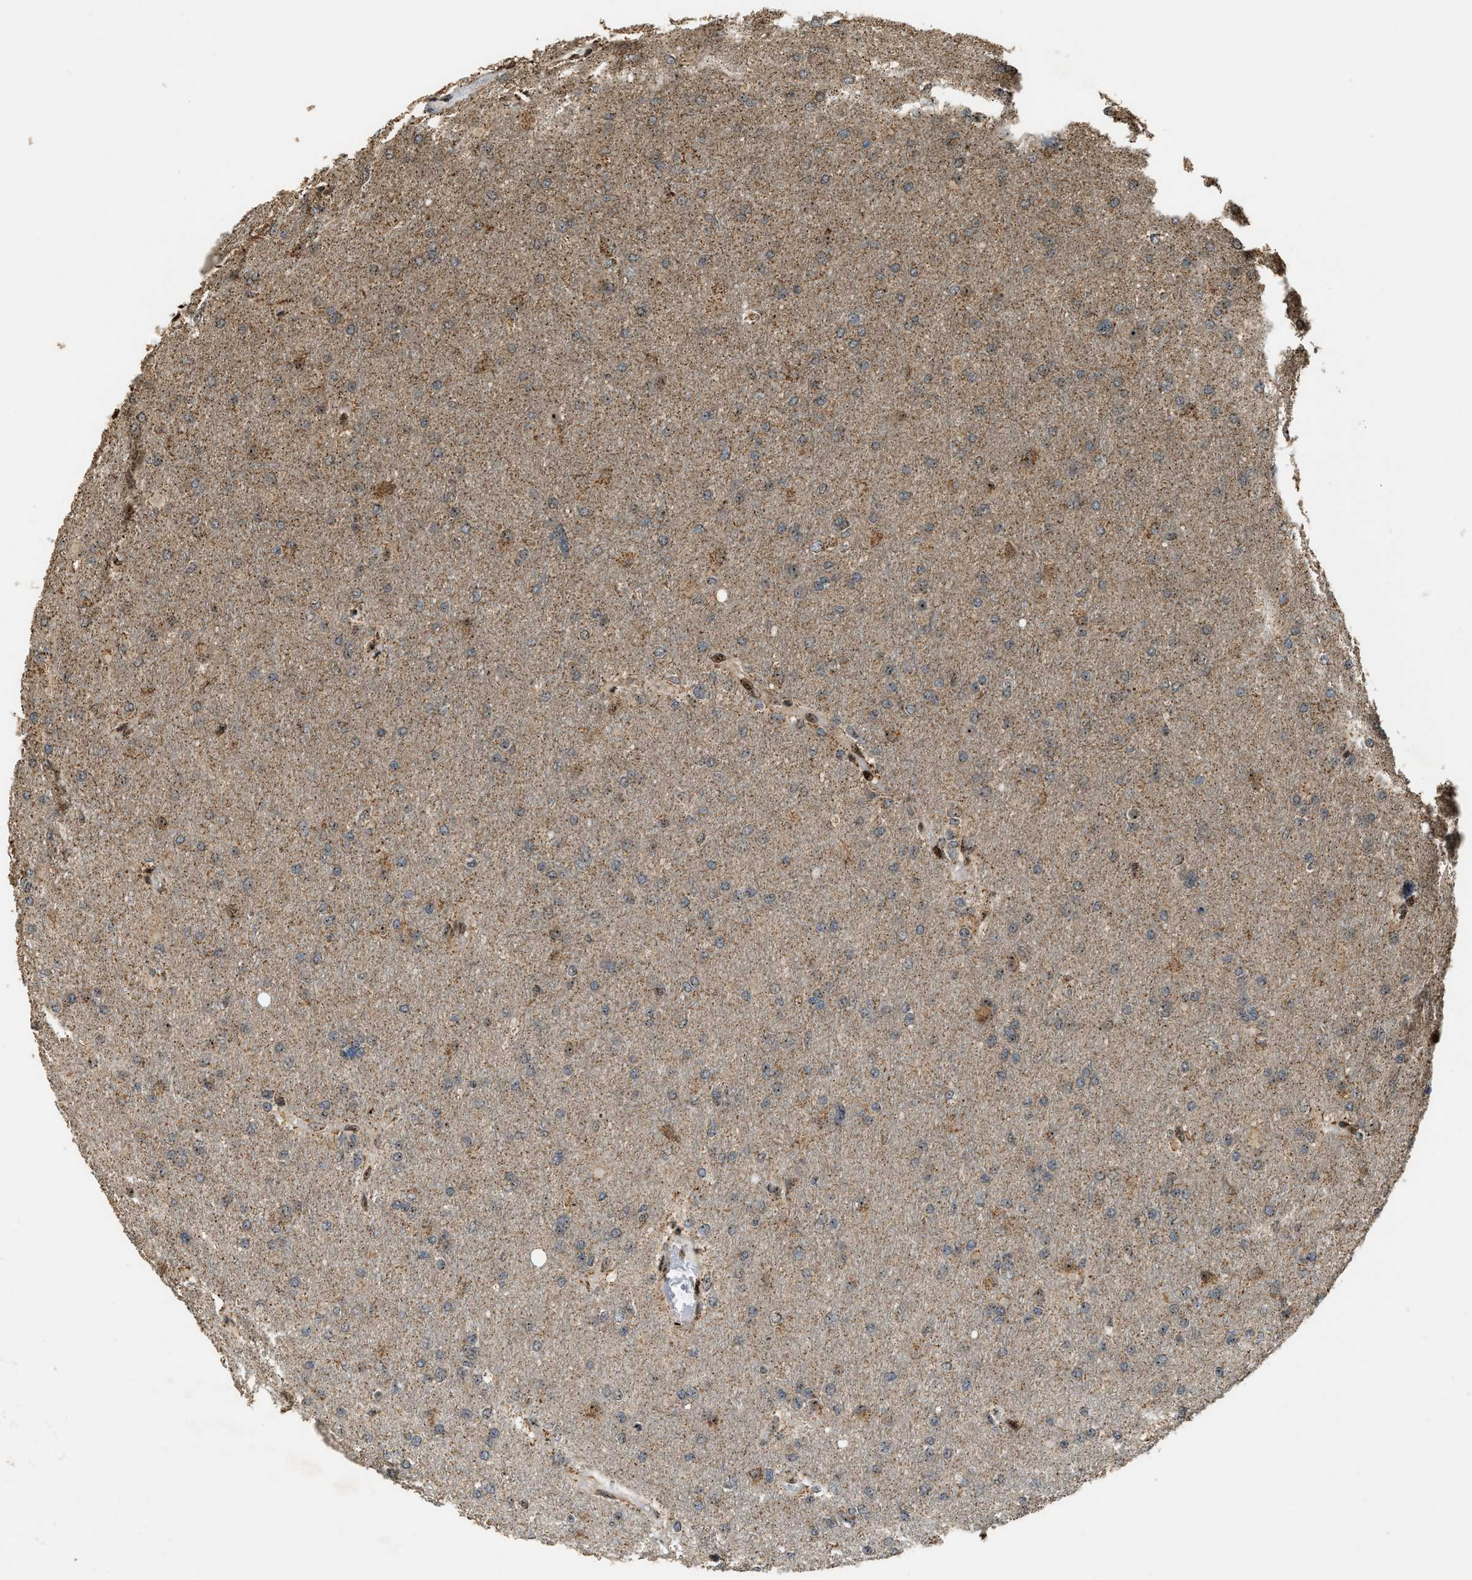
{"staining": {"intensity": "weak", "quantity": "25%-75%", "location": "cytoplasmic/membranous,nuclear"}, "tissue": "glioma", "cell_type": "Tumor cells", "image_type": "cancer", "snomed": [{"axis": "morphology", "description": "Glioma, malignant, High grade"}, {"axis": "topography", "description": "Cerebral cortex"}], "caption": "Immunohistochemical staining of glioma reveals weak cytoplasmic/membranous and nuclear protein positivity in approximately 25%-75% of tumor cells. The protein is shown in brown color, while the nuclei are stained blue.", "gene": "ZNF687", "patient": {"sex": "female", "age": 36}}